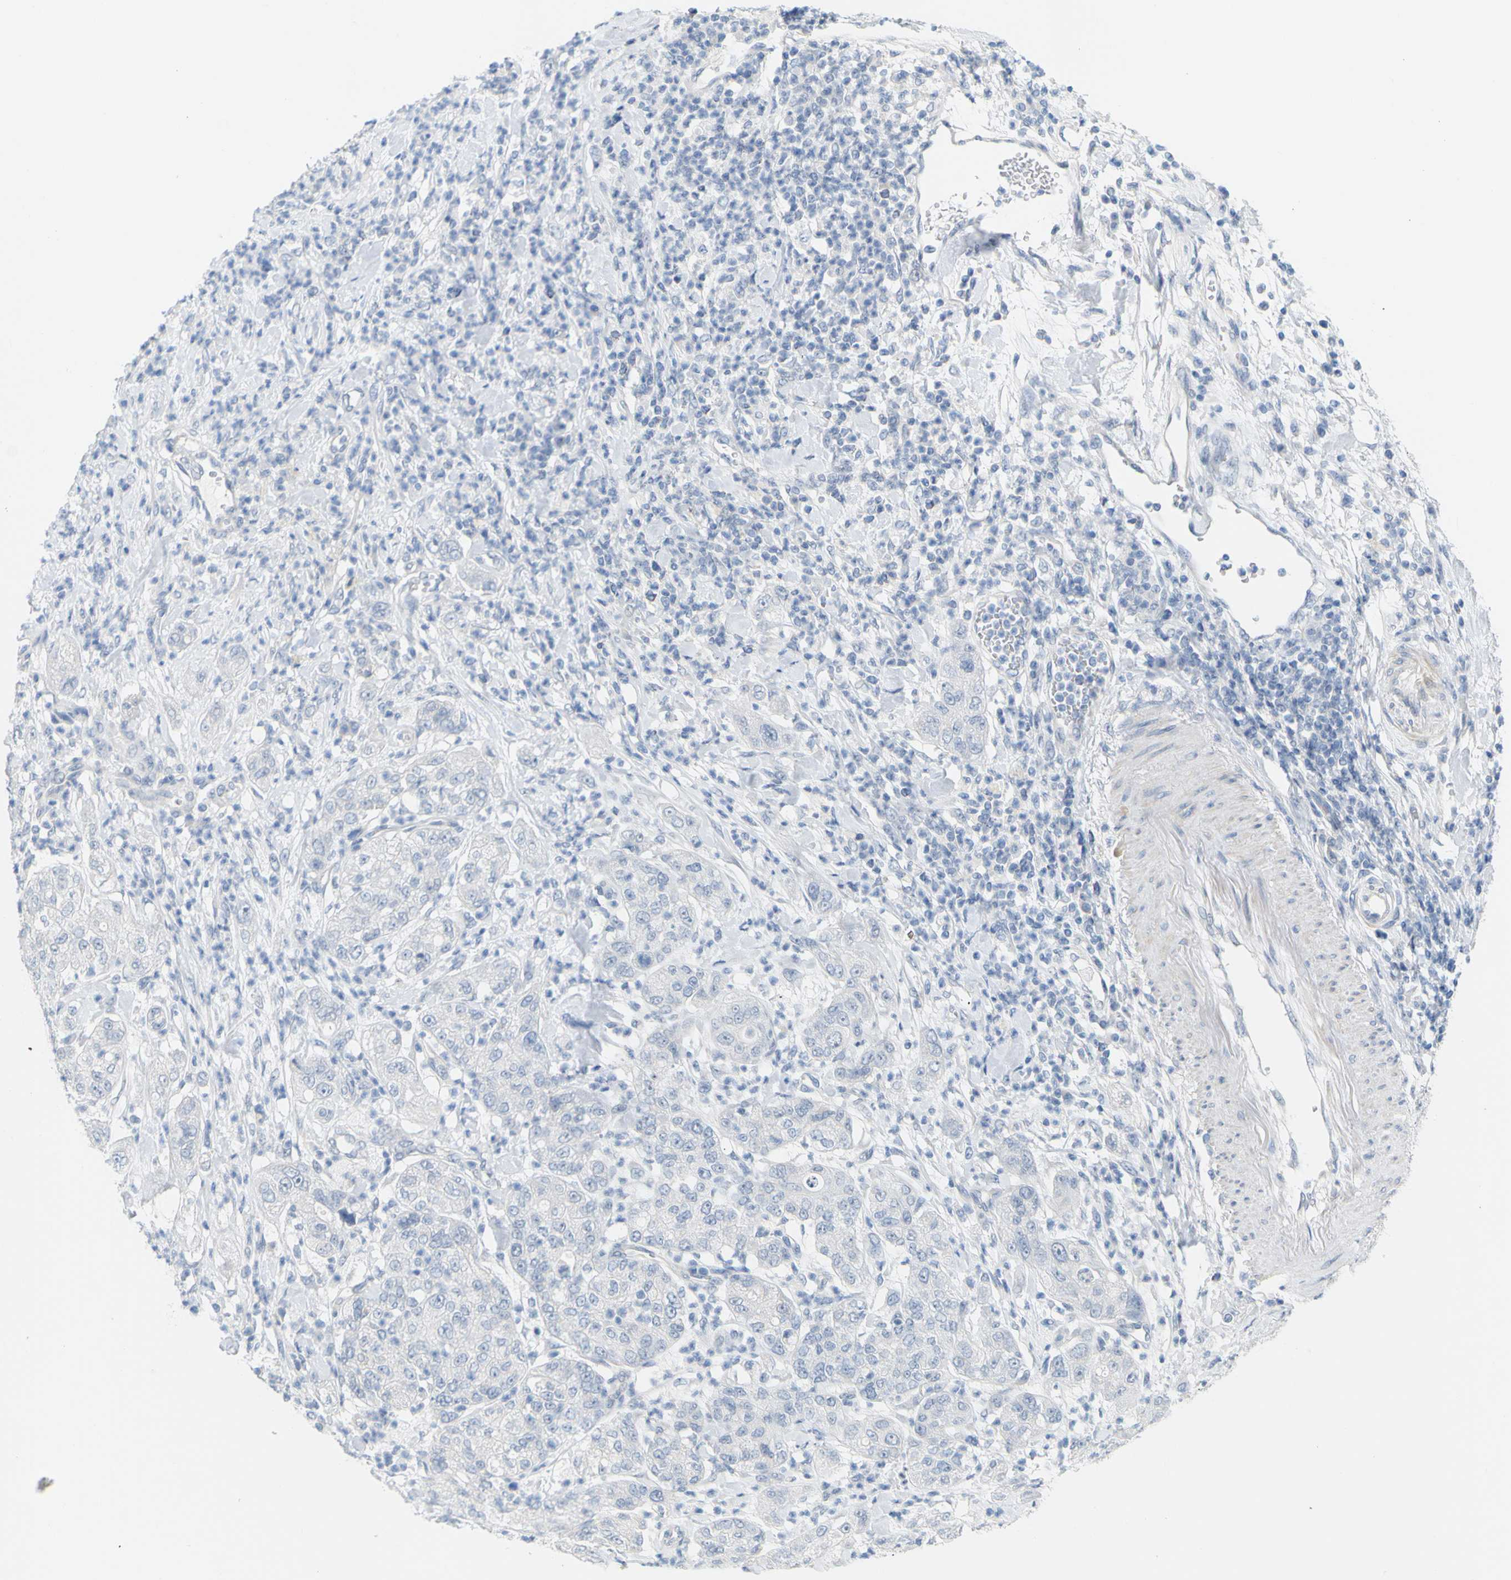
{"staining": {"intensity": "negative", "quantity": "none", "location": "none"}, "tissue": "pancreatic cancer", "cell_type": "Tumor cells", "image_type": "cancer", "snomed": [{"axis": "morphology", "description": "Adenocarcinoma, NOS"}, {"axis": "topography", "description": "Pancreas"}], "caption": "An image of pancreatic adenocarcinoma stained for a protein reveals no brown staining in tumor cells. (DAB IHC visualized using brightfield microscopy, high magnification).", "gene": "OPN1SW", "patient": {"sex": "female", "age": 78}}